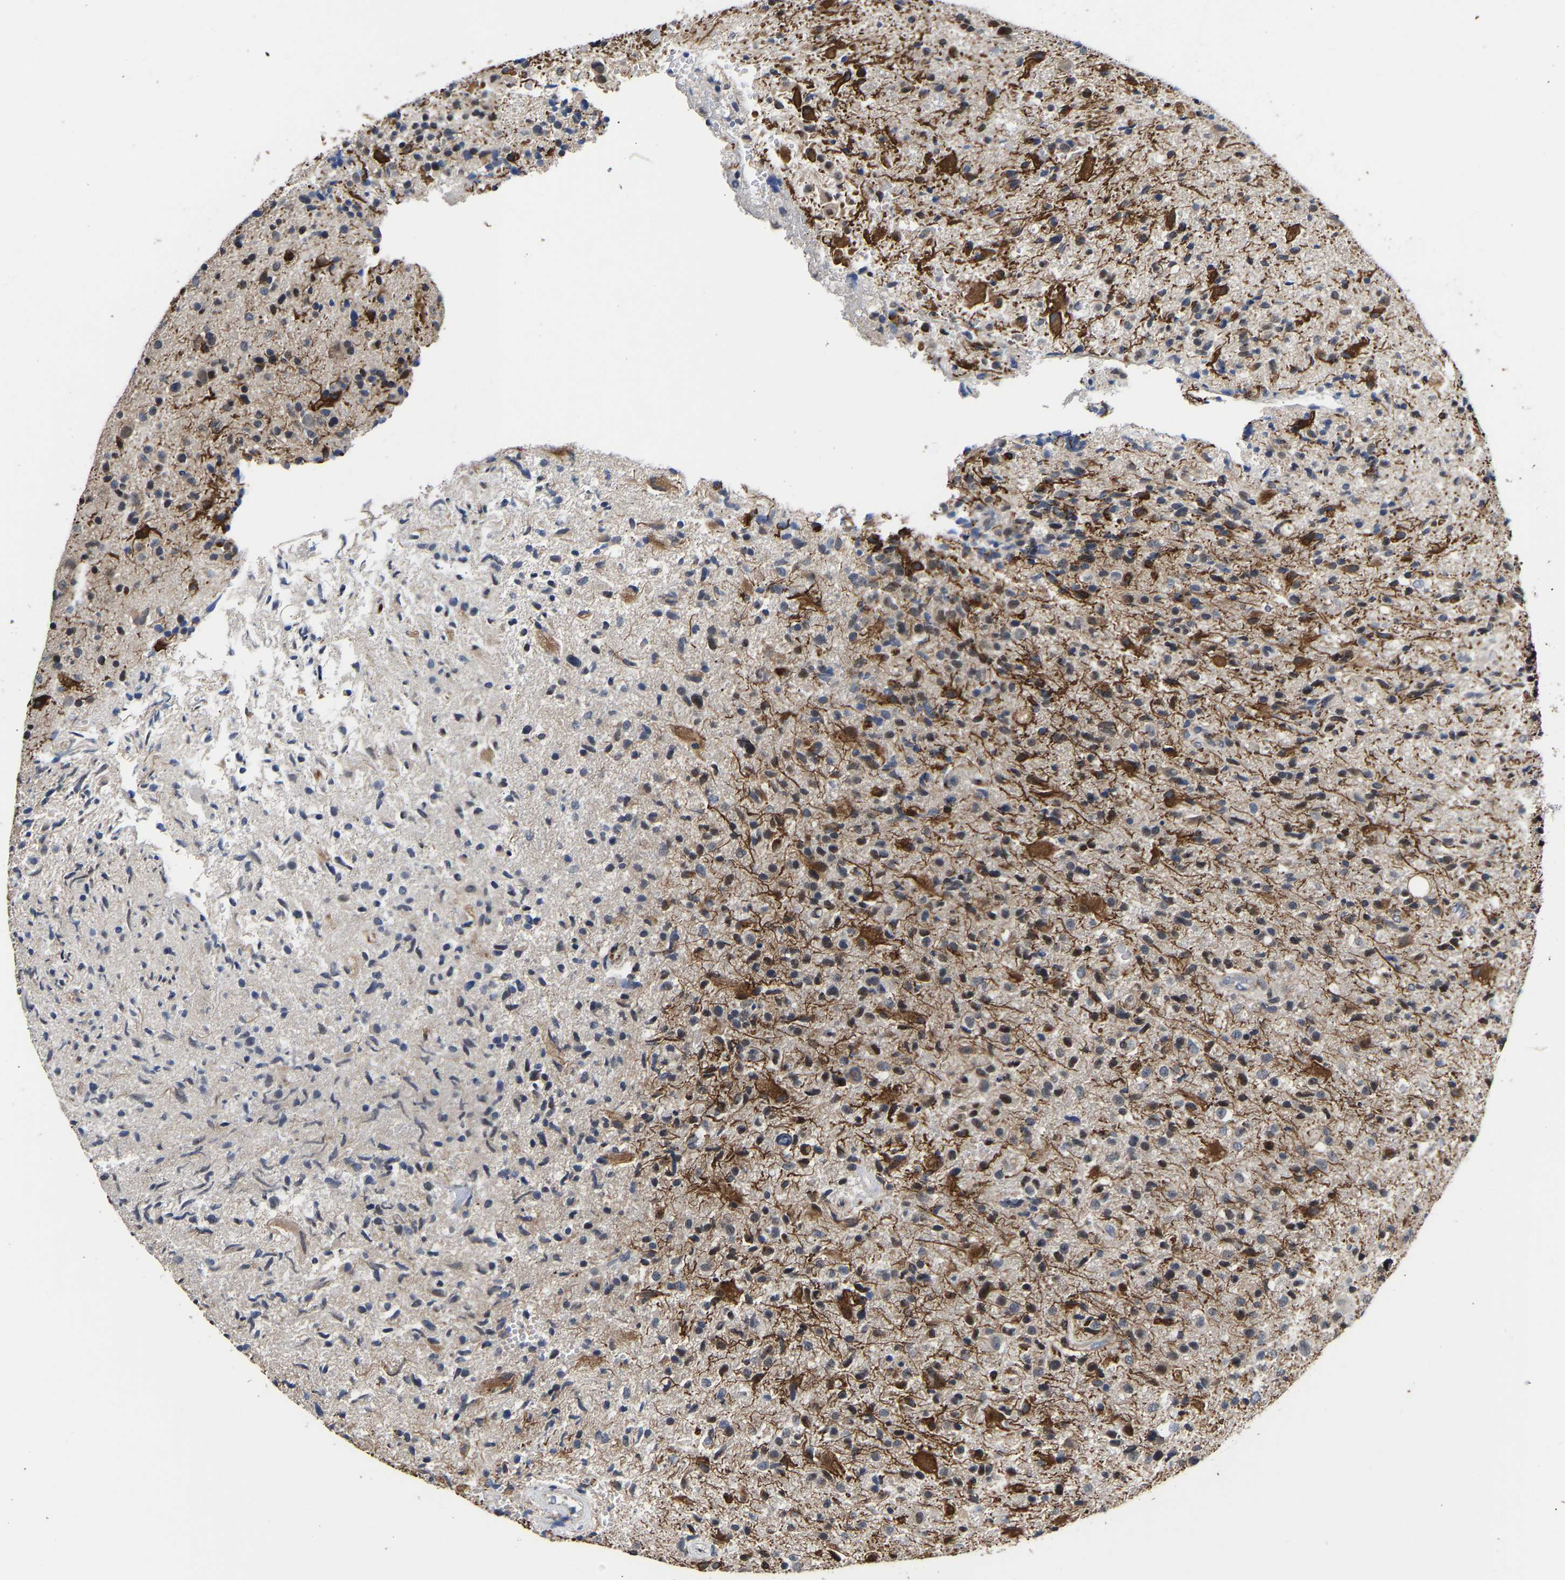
{"staining": {"intensity": "moderate", "quantity": "<25%", "location": "cytoplasmic/membranous"}, "tissue": "glioma", "cell_type": "Tumor cells", "image_type": "cancer", "snomed": [{"axis": "morphology", "description": "Glioma, malignant, High grade"}, {"axis": "topography", "description": "Brain"}], "caption": "Human malignant glioma (high-grade) stained with a brown dye shows moderate cytoplasmic/membranous positive expression in about <25% of tumor cells.", "gene": "METTL16", "patient": {"sex": "male", "age": 72}}